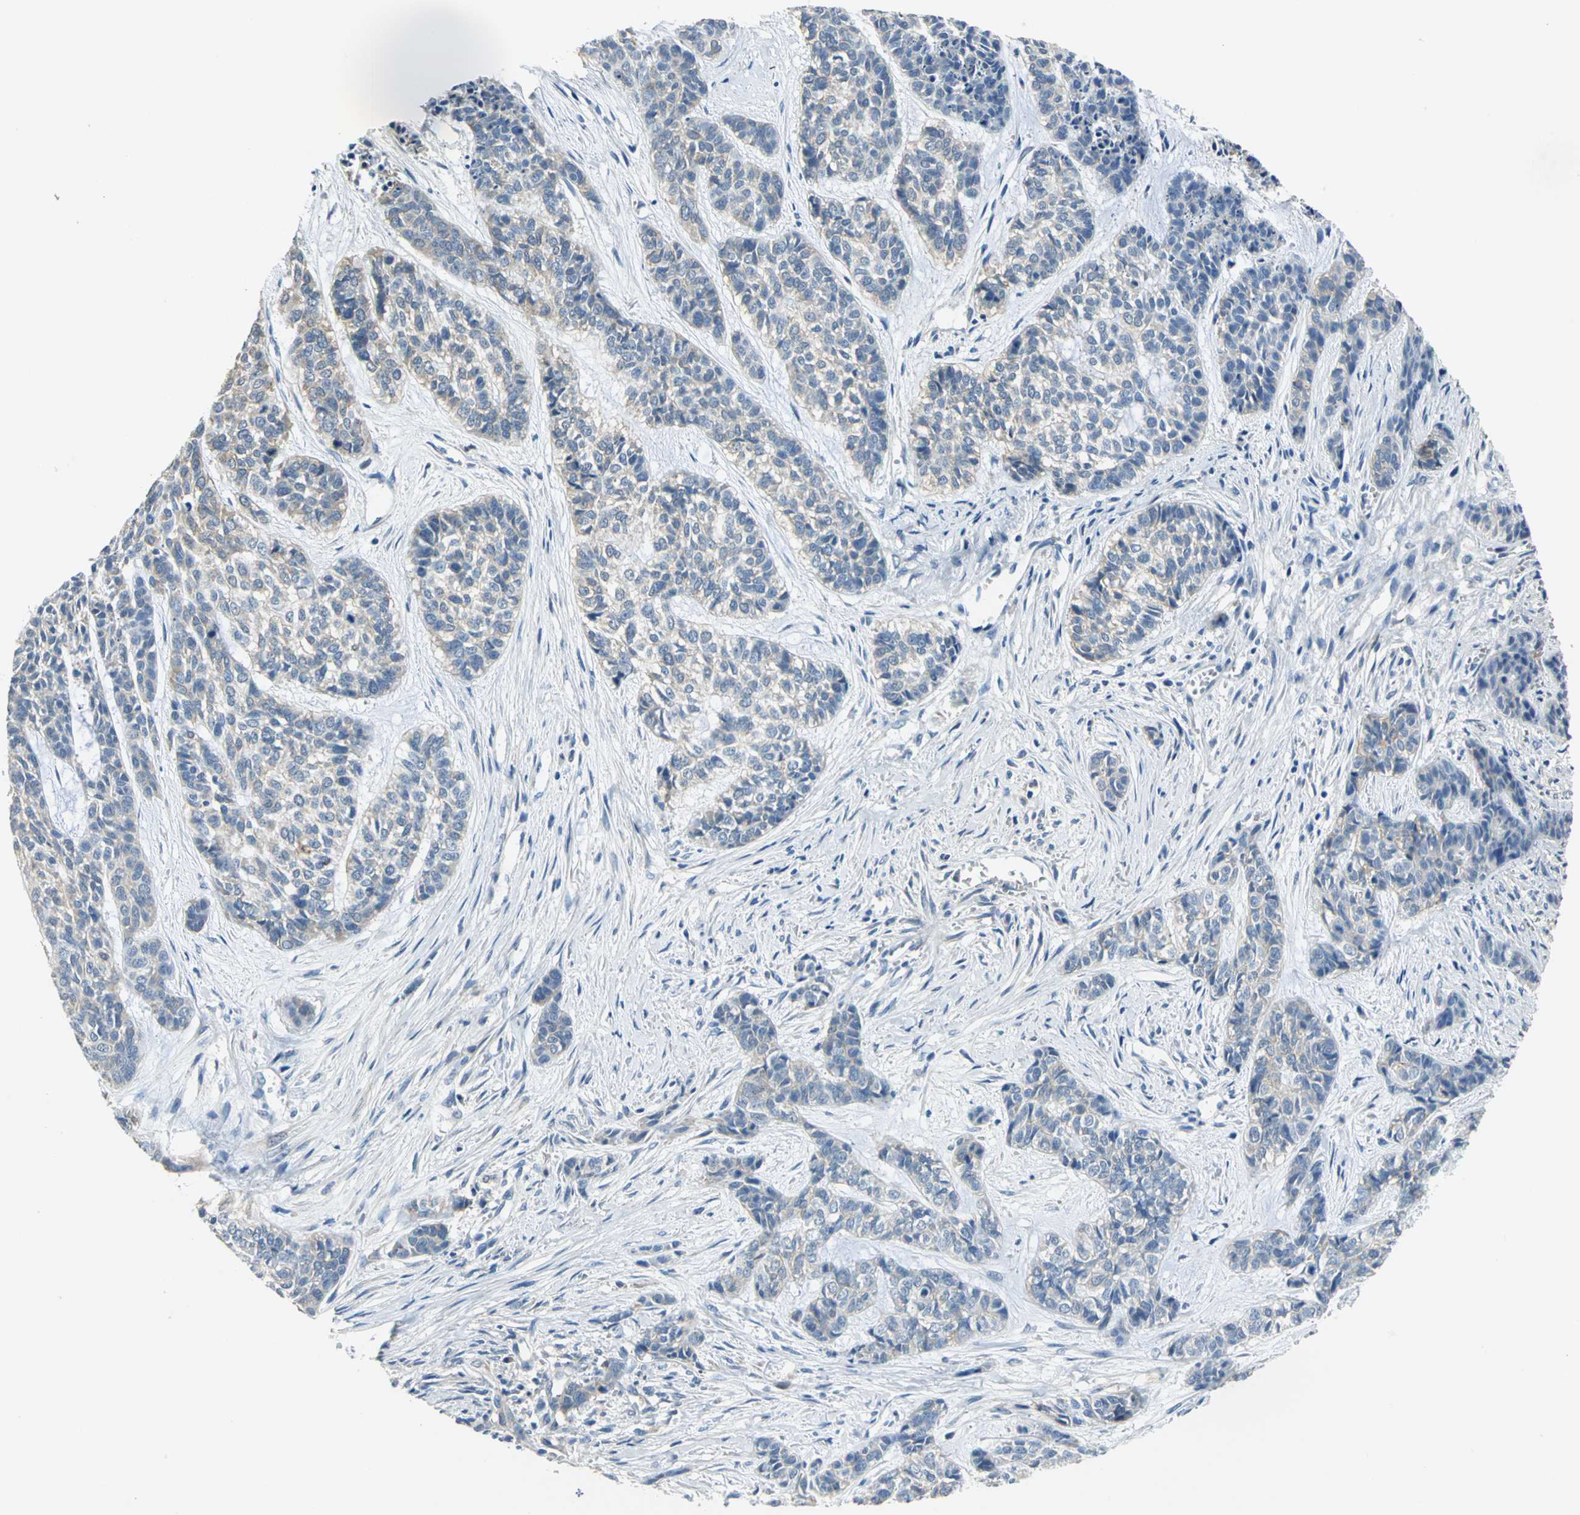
{"staining": {"intensity": "moderate", "quantity": "<25%", "location": "cytoplasmic/membranous"}, "tissue": "skin cancer", "cell_type": "Tumor cells", "image_type": "cancer", "snomed": [{"axis": "morphology", "description": "Basal cell carcinoma"}, {"axis": "topography", "description": "Skin"}], "caption": "Human basal cell carcinoma (skin) stained with a brown dye displays moderate cytoplasmic/membranous positive positivity in about <25% of tumor cells.", "gene": "GYG2", "patient": {"sex": "female", "age": 64}}